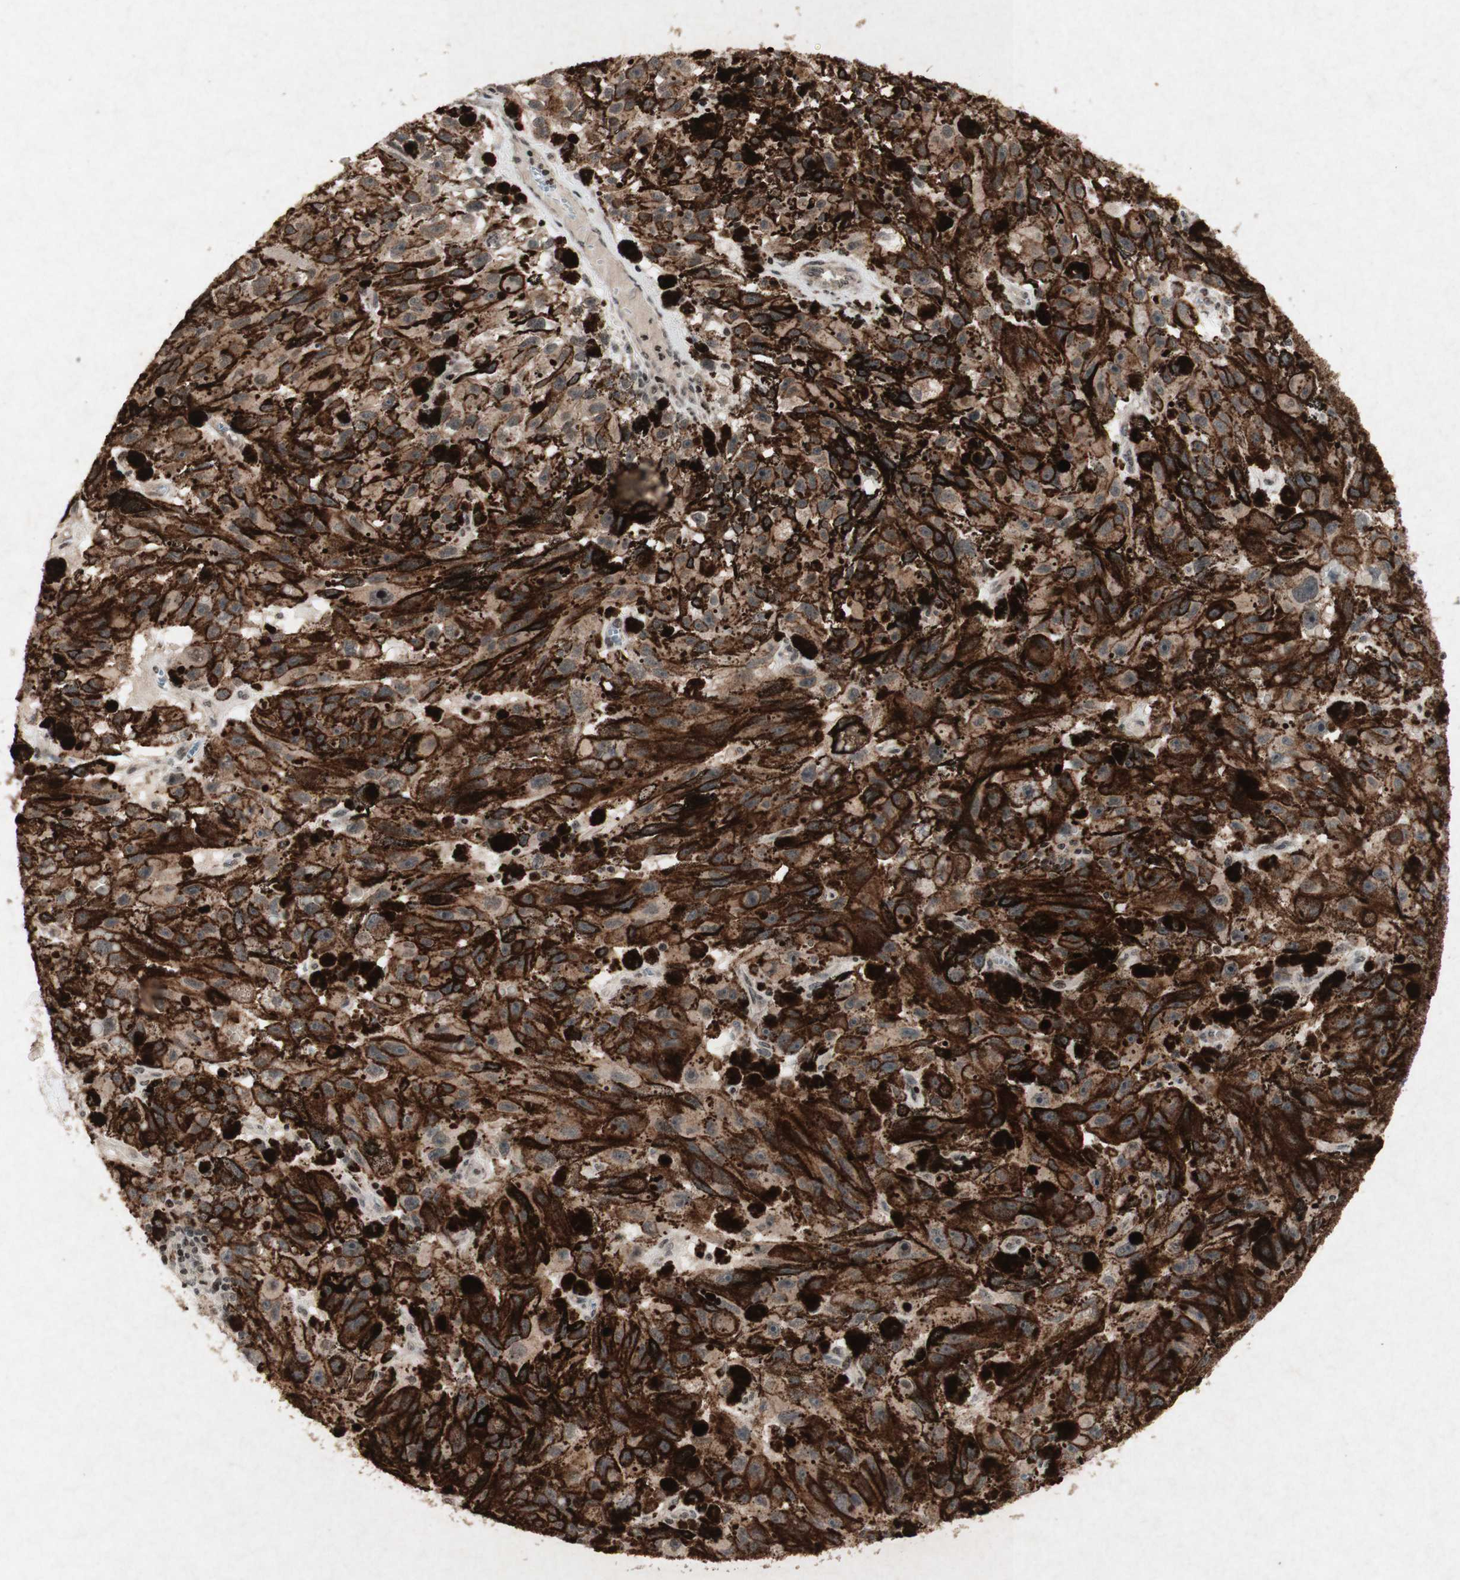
{"staining": {"intensity": "weak", "quantity": ">75%", "location": "cytoplasmic/membranous"}, "tissue": "melanoma", "cell_type": "Tumor cells", "image_type": "cancer", "snomed": [{"axis": "morphology", "description": "Malignant melanoma, NOS"}, {"axis": "topography", "description": "Skin"}], "caption": "Human melanoma stained with a brown dye reveals weak cytoplasmic/membranous positive expression in approximately >75% of tumor cells.", "gene": "PLXNA1", "patient": {"sex": "female", "age": 104}}